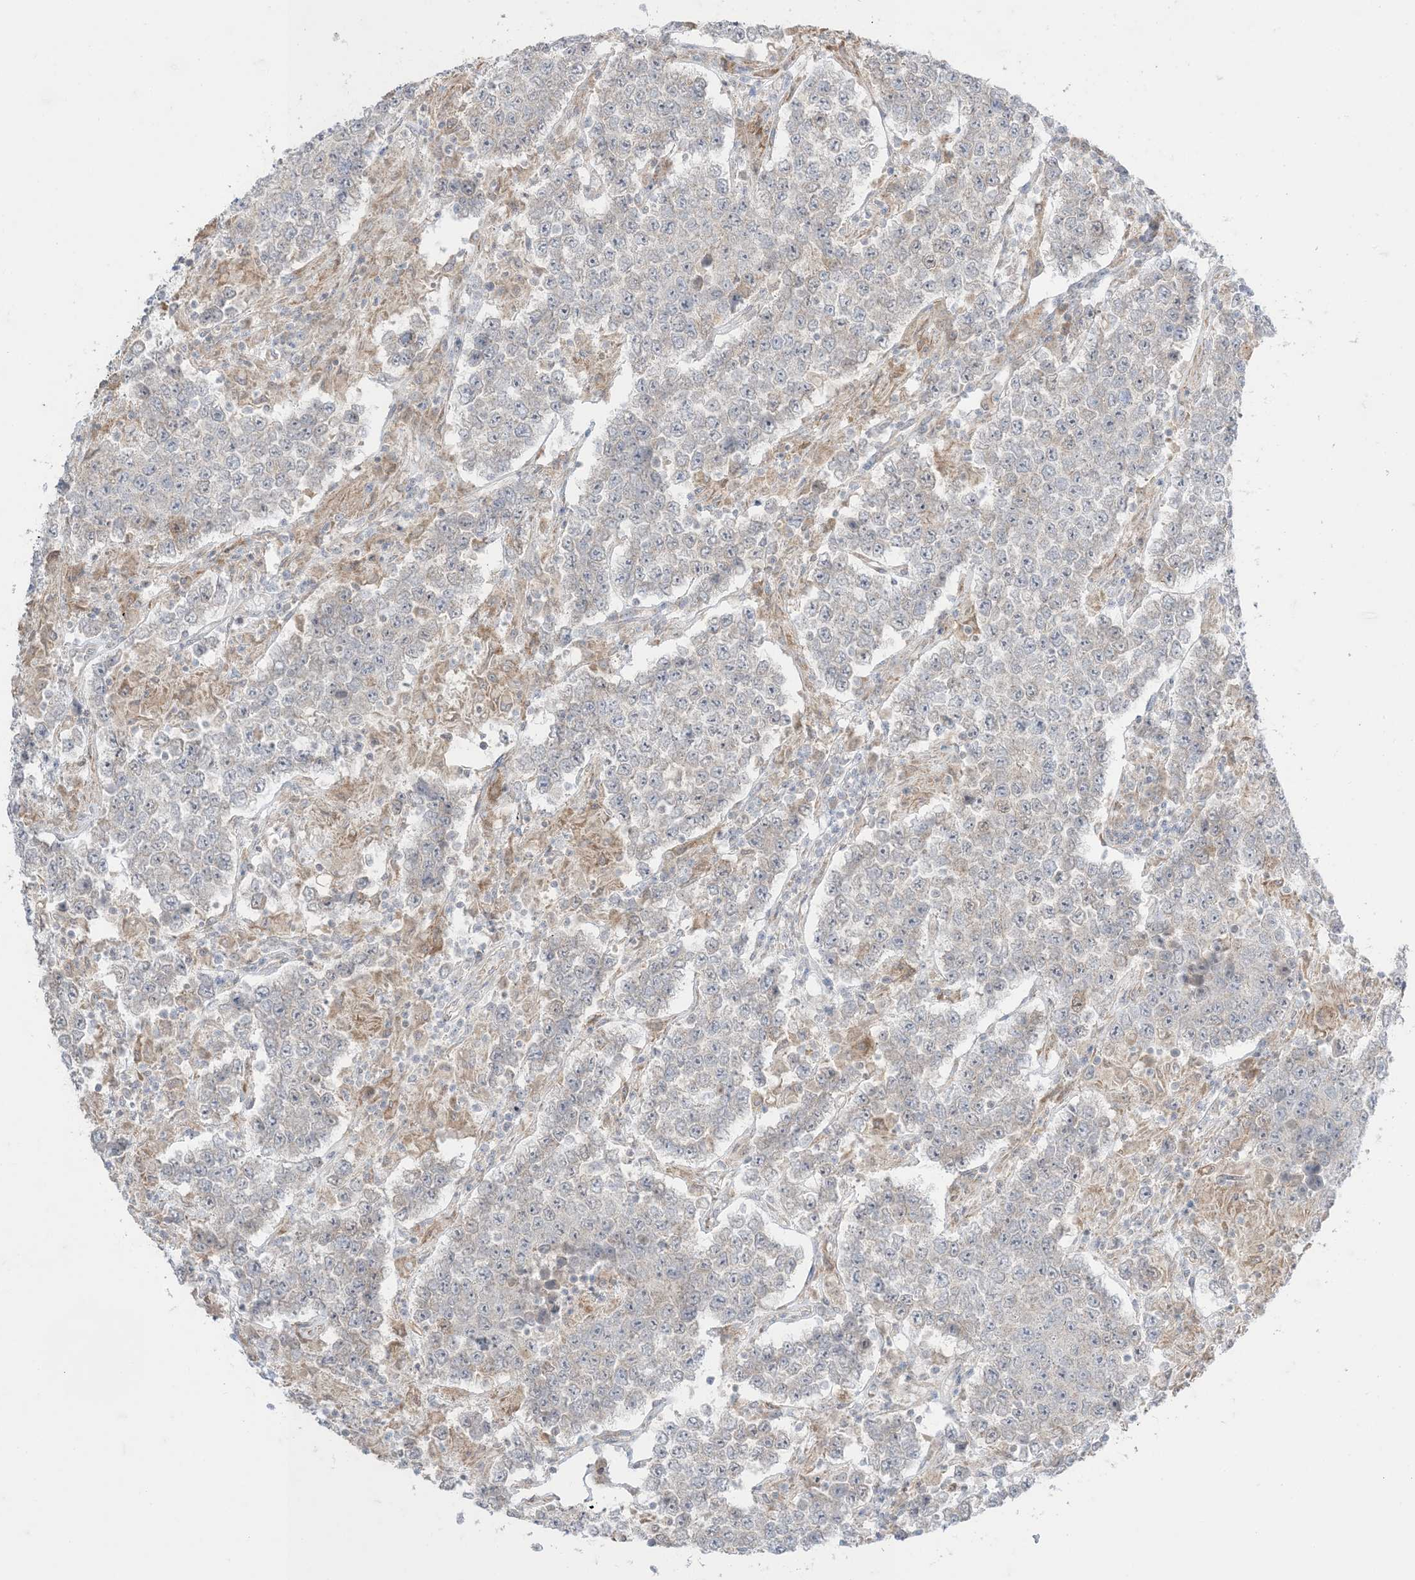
{"staining": {"intensity": "negative", "quantity": "none", "location": "none"}, "tissue": "testis cancer", "cell_type": "Tumor cells", "image_type": "cancer", "snomed": [{"axis": "morphology", "description": "Normal tissue, NOS"}, {"axis": "morphology", "description": "Urothelial carcinoma, High grade"}, {"axis": "morphology", "description": "Seminoma, NOS"}, {"axis": "morphology", "description": "Carcinoma, Embryonal, NOS"}, {"axis": "topography", "description": "Urinary bladder"}, {"axis": "topography", "description": "Testis"}], "caption": "Tumor cells show no significant protein positivity in testis cancer (embryonal carcinoma).", "gene": "ODC1", "patient": {"sex": "male", "age": 41}}